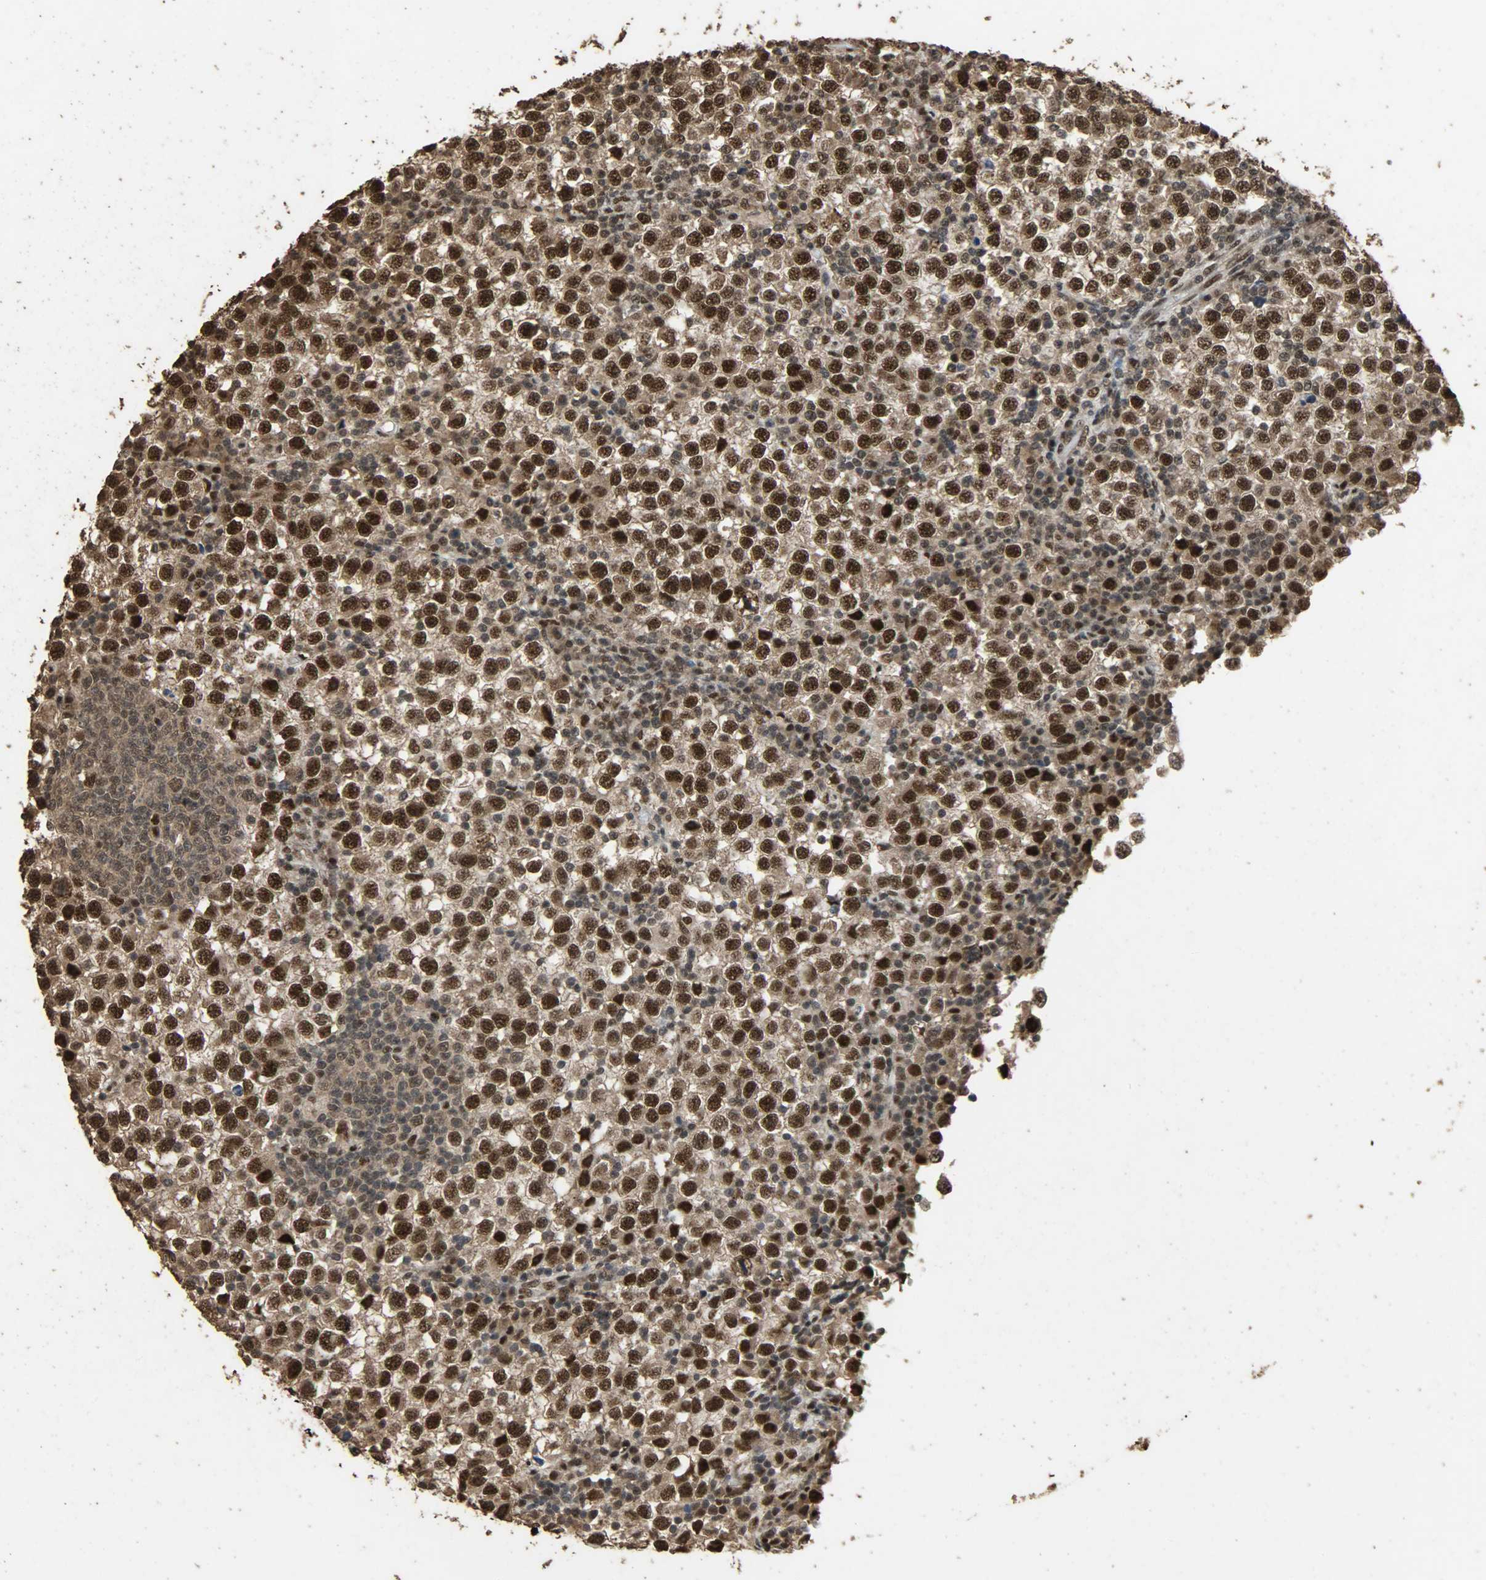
{"staining": {"intensity": "strong", "quantity": ">75%", "location": "cytoplasmic/membranous,nuclear"}, "tissue": "testis cancer", "cell_type": "Tumor cells", "image_type": "cancer", "snomed": [{"axis": "morphology", "description": "Seminoma, NOS"}, {"axis": "topography", "description": "Testis"}], "caption": "Strong cytoplasmic/membranous and nuclear protein positivity is identified in approximately >75% of tumor cells in seminoma (testis).", "gene": "CCNT2", "patient": {"sex": "male", "age": 65}}